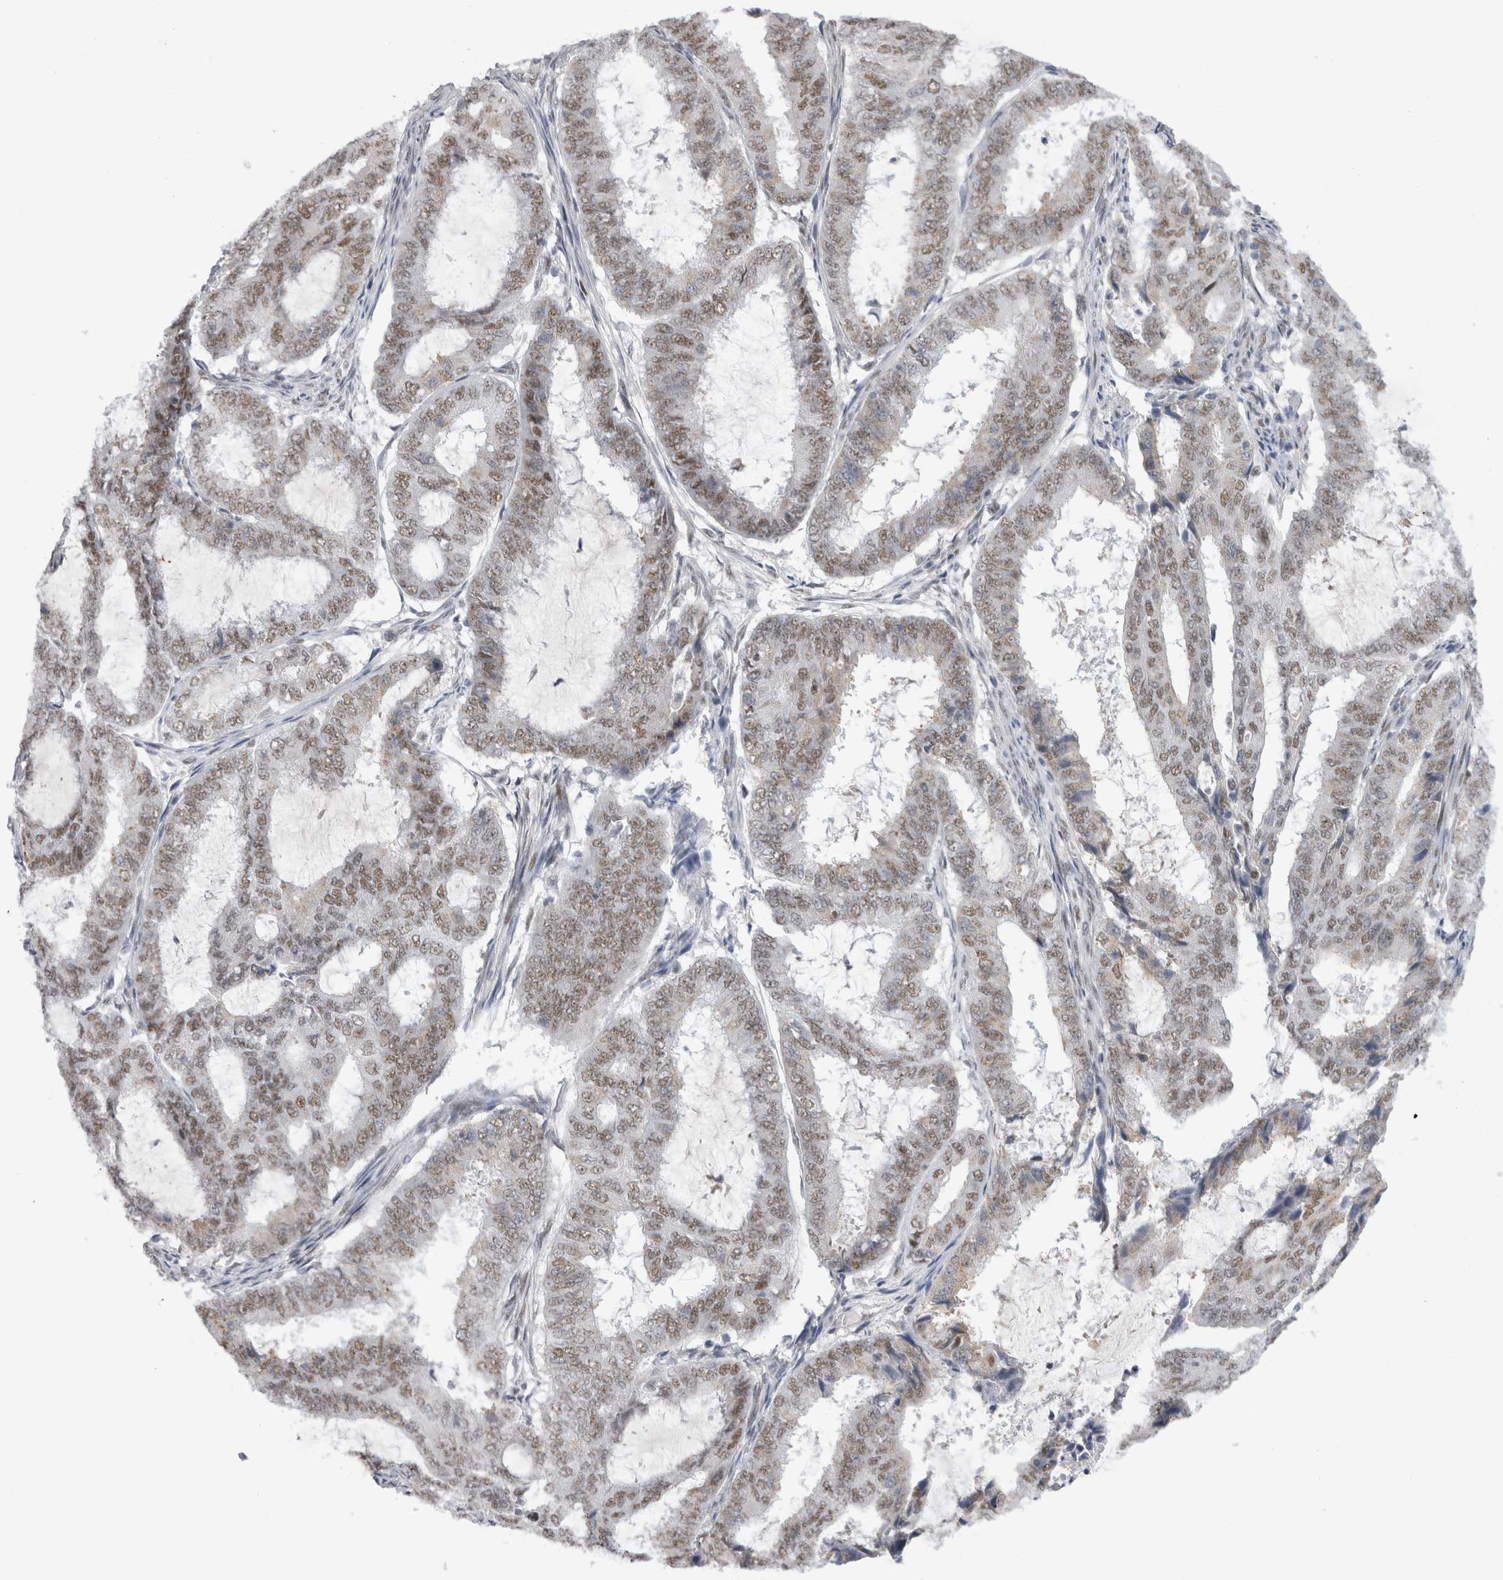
{"staining": {"intensity": "moderate", "quantity": ">75%", "location": "nuclear"}, "tissue": "endometrial cancer", "cell_type": "Tumor cells", "image_type": "cancer", "snomed": [{"axis": "morphology", "description": "Adenocarcinoma, NOS"}, {"axis": "topography", "description": "Endometrium"}], "caption": "Protein analysis of endometrial cancer (adenocarcinoma) tissue exhibits moderate nuclear positivity in about >75% of tumor cells.", "gene": "API5", "patient": {"sex": "female", "age": 51}}